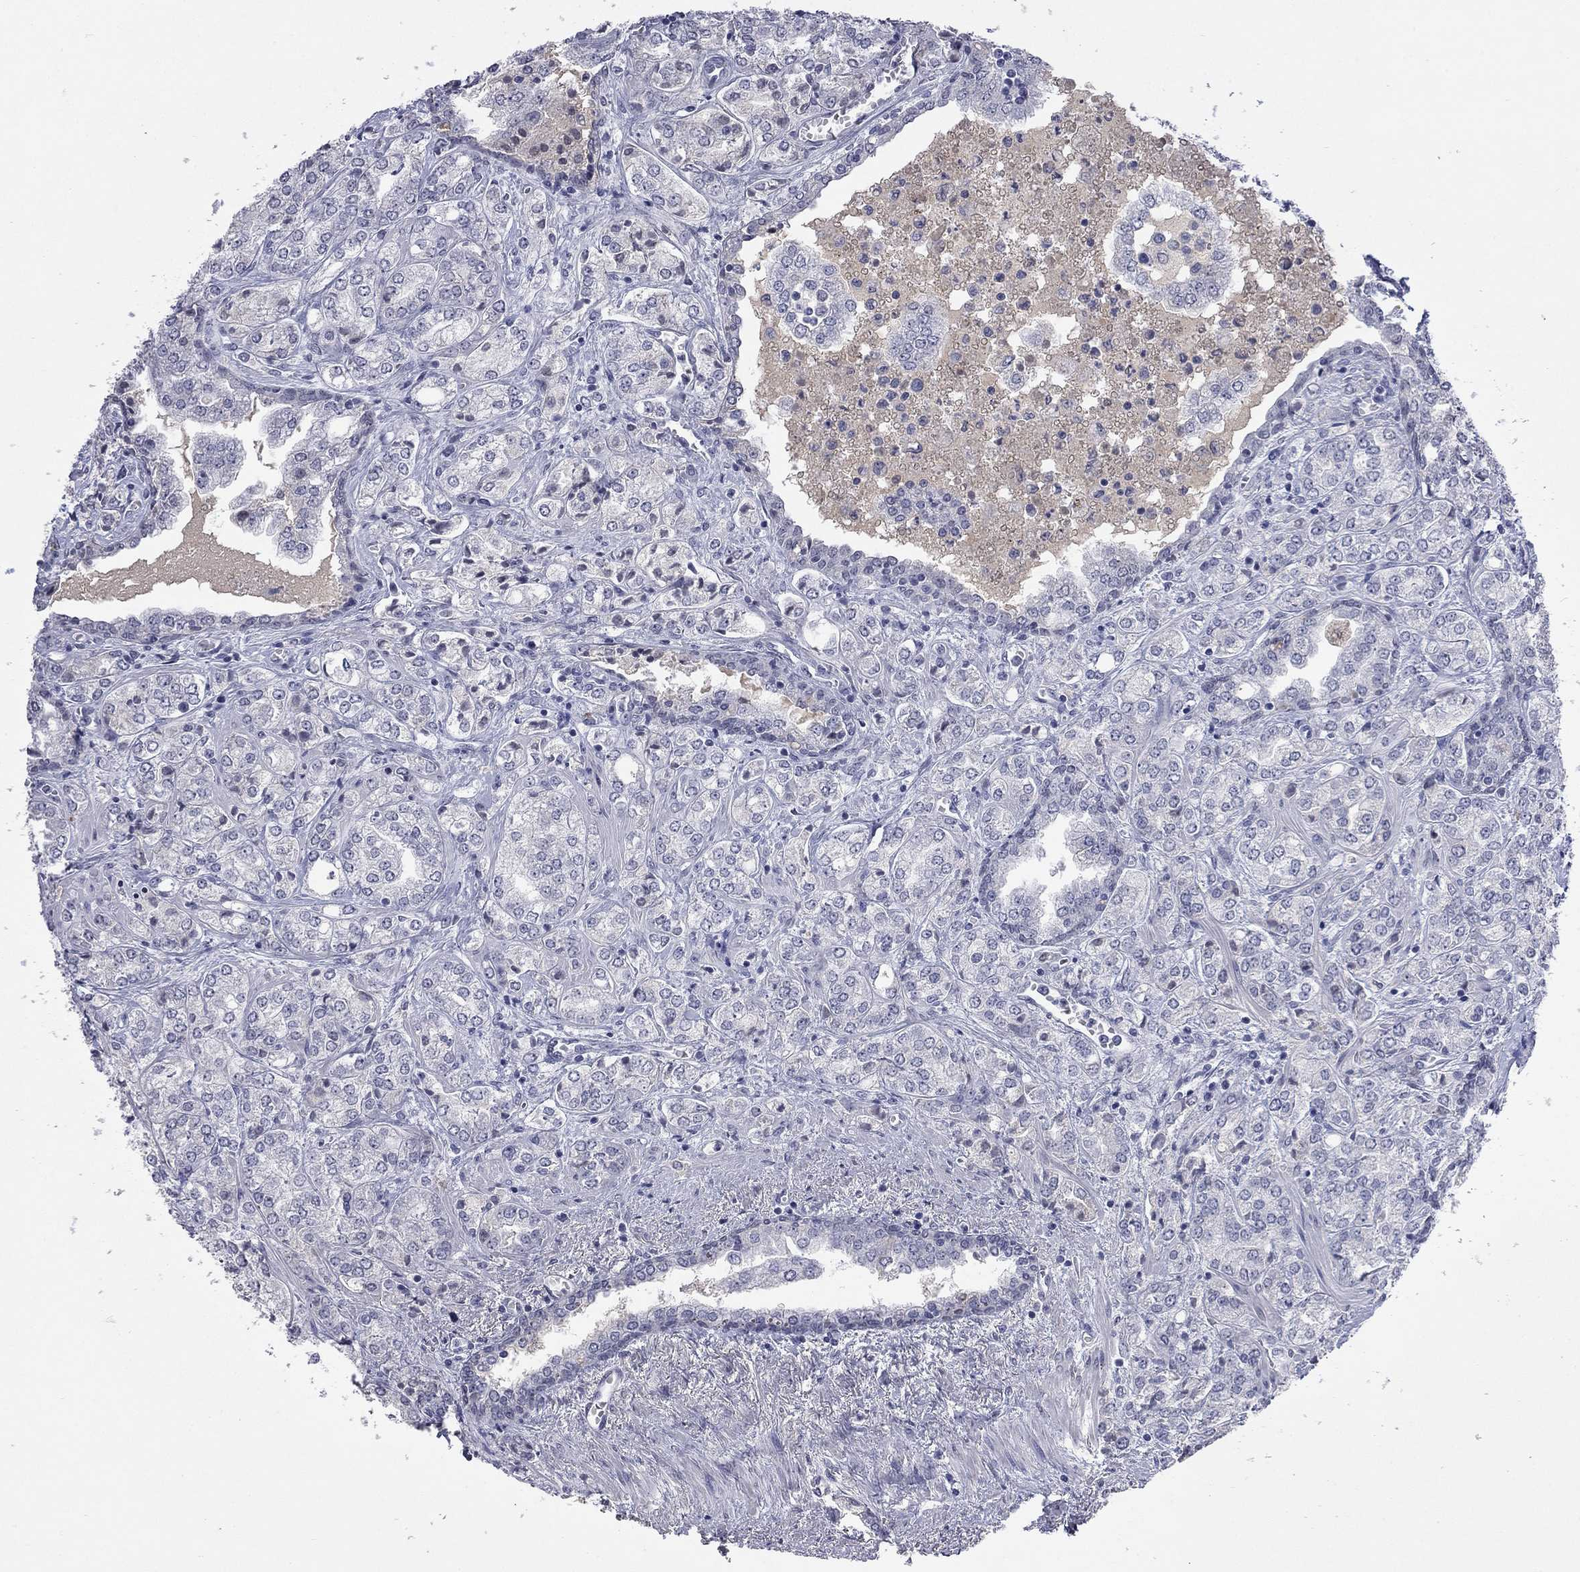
{"staining": {"intensity": "negative", "quantity": "none", "location": "none"}, "tissue": "prostate cancer", "cell_type": "Tumor cells", "image_type": "cancer", "snomed": [{"axis": "morphology", "description": "Adenocarcinoma, NOS"}, {"axis": "topography", "description": "Prostate and seminal vesicle, NOS"}, {"axis": "topography", "description": "Prostate"}], "caption": "High magnification brightfield microscopy of prostate cancer (adenocarcinoma) stained with DAB (brown) and counterstained with hematoxylin (blue): tumor cells show no significant expression.", "gene": "SLC51A", "patient": {"sex": "male", "age": 62}}